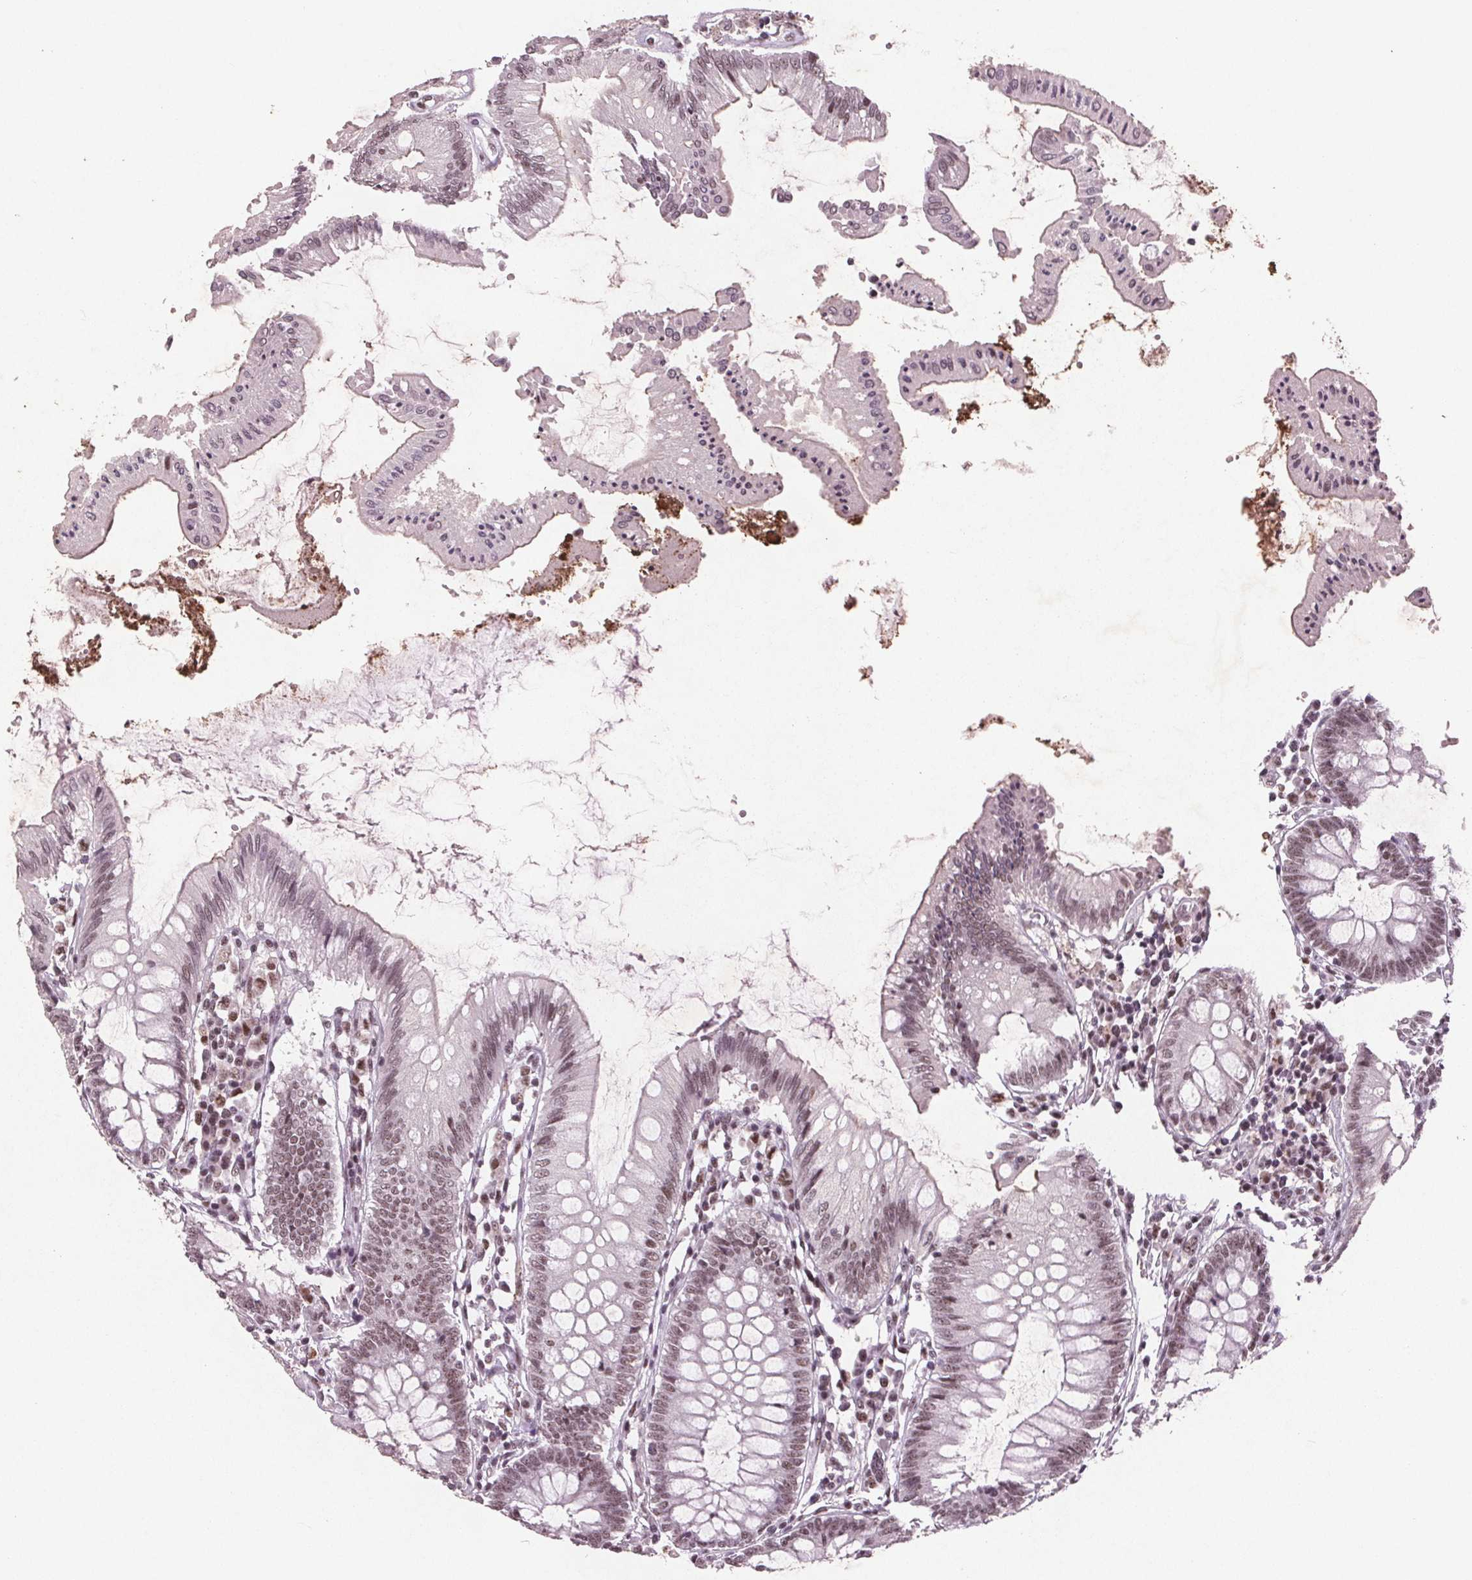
{"staining": {"intensity": "moderate", "quantity": ">75%", "location": "nuclear"}, "tissue": "colon", "cell_type": "Endothelial cells", "image_type": "normal", "snomed": [{"axis": "morphology", "description": "Normal tissue, NOS"}, {"axis": "morphology", "description": "Adenocarcinoma, NOS"}, {"axis": "topography", "description": "Colon"}], "caption": "Unremarkable colon shows moderate nuclear positivity in about >75% of endothelial cells, visualized by immunohistochemistry.", "gene": "RPS6KA2", "patient": {"sex": "male", "age": 83}}